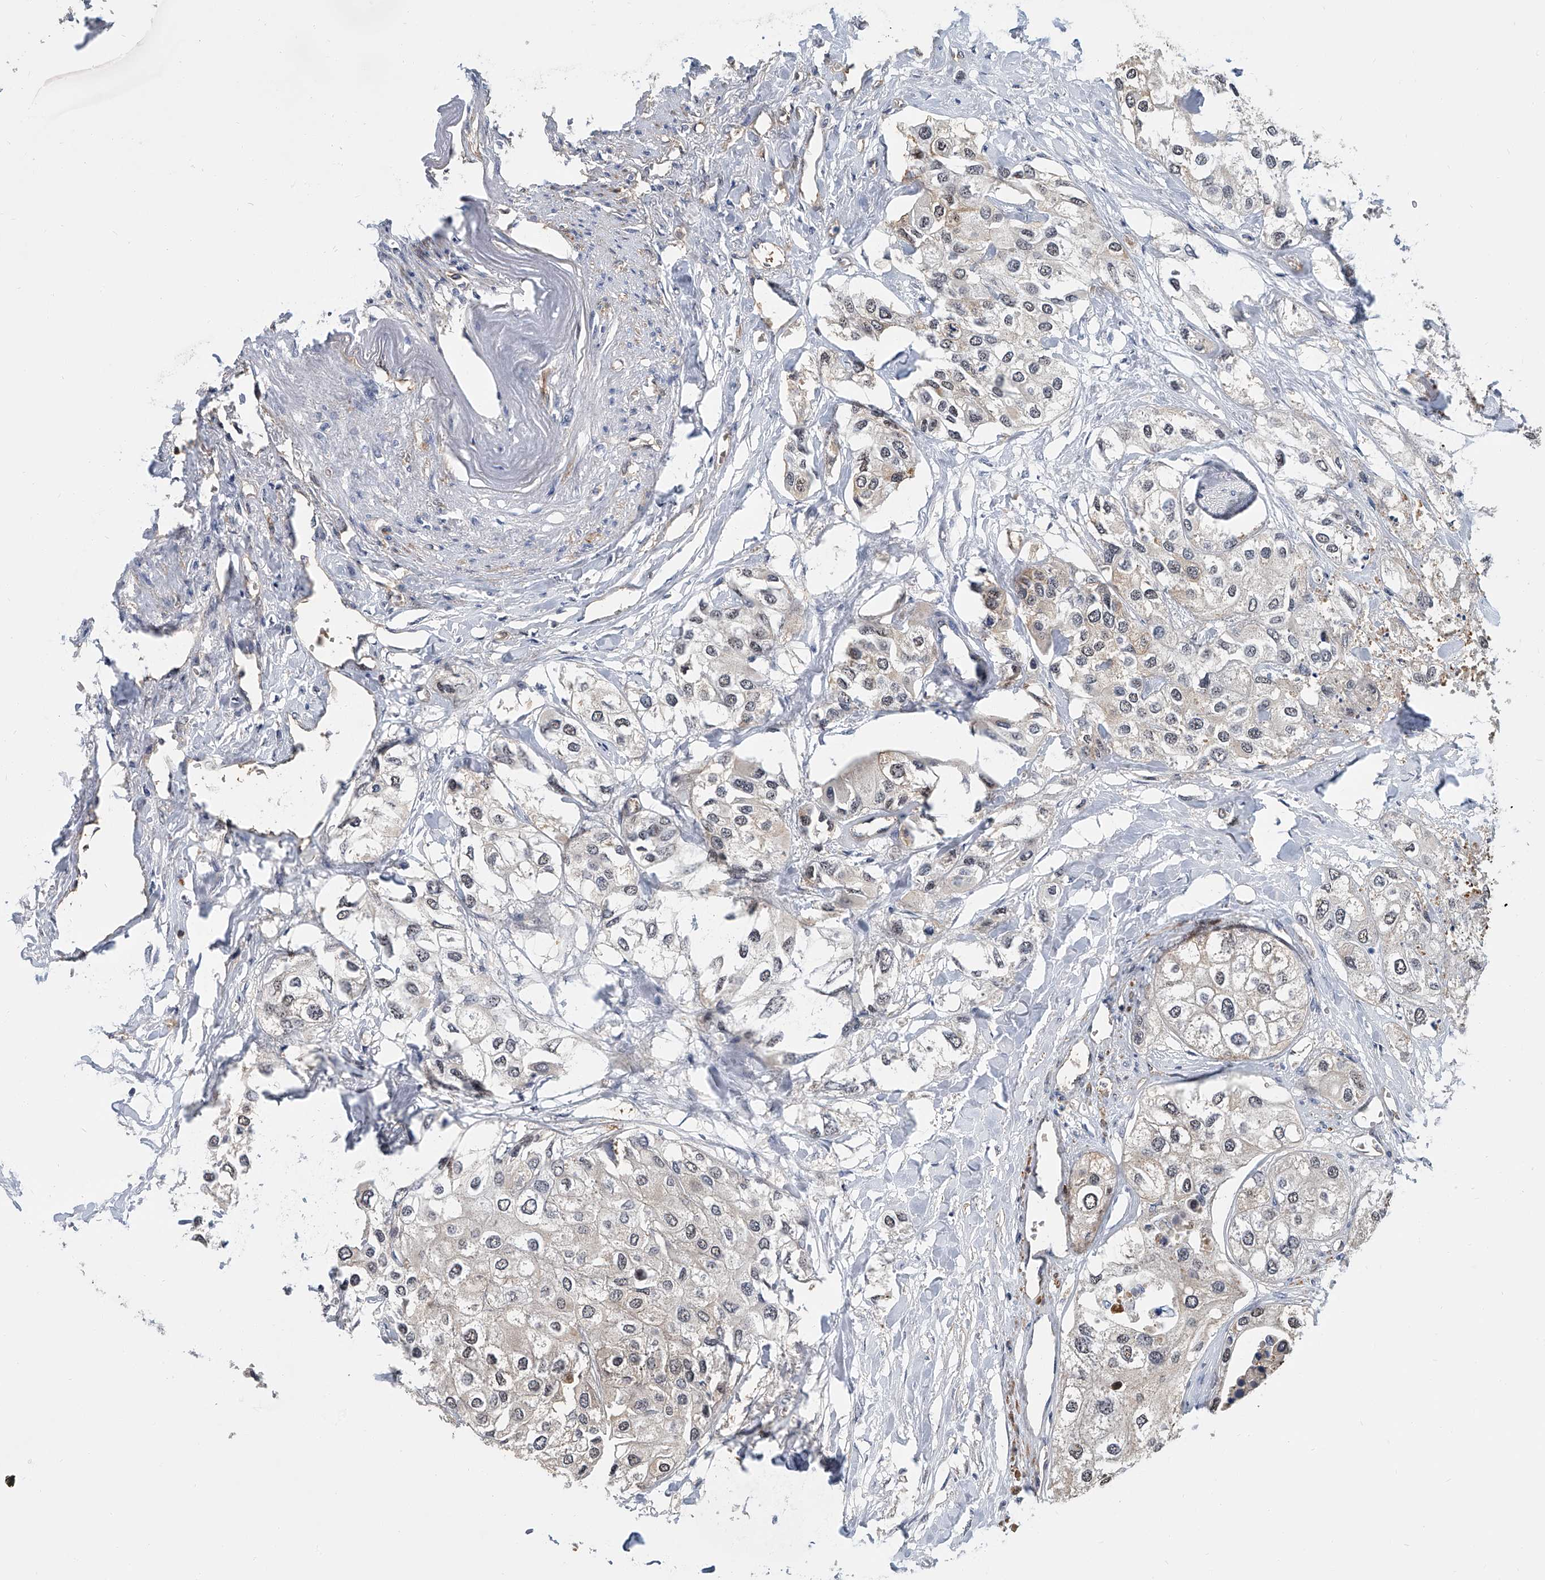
{"staining": {"intensity": "negative", "quantity": "none", "location": "none"}, "tissue": "urothelial cancer", "cell_type": "Tumor cells", "image_type": "cancer", "snomed": [{"axis": "morphology", "description": "Urothelial carcinoma, High grade"}, {"axis": "topography", "description": "Urinary bladder"}], "caption": "High power microscopy micrograph of an IHC photomicrograph of urothelial carcinoma (high-grade), revealing no significant expression in tumor cells.", "gene": "CD200", "patient": {"sex": "male", "age": 64}}